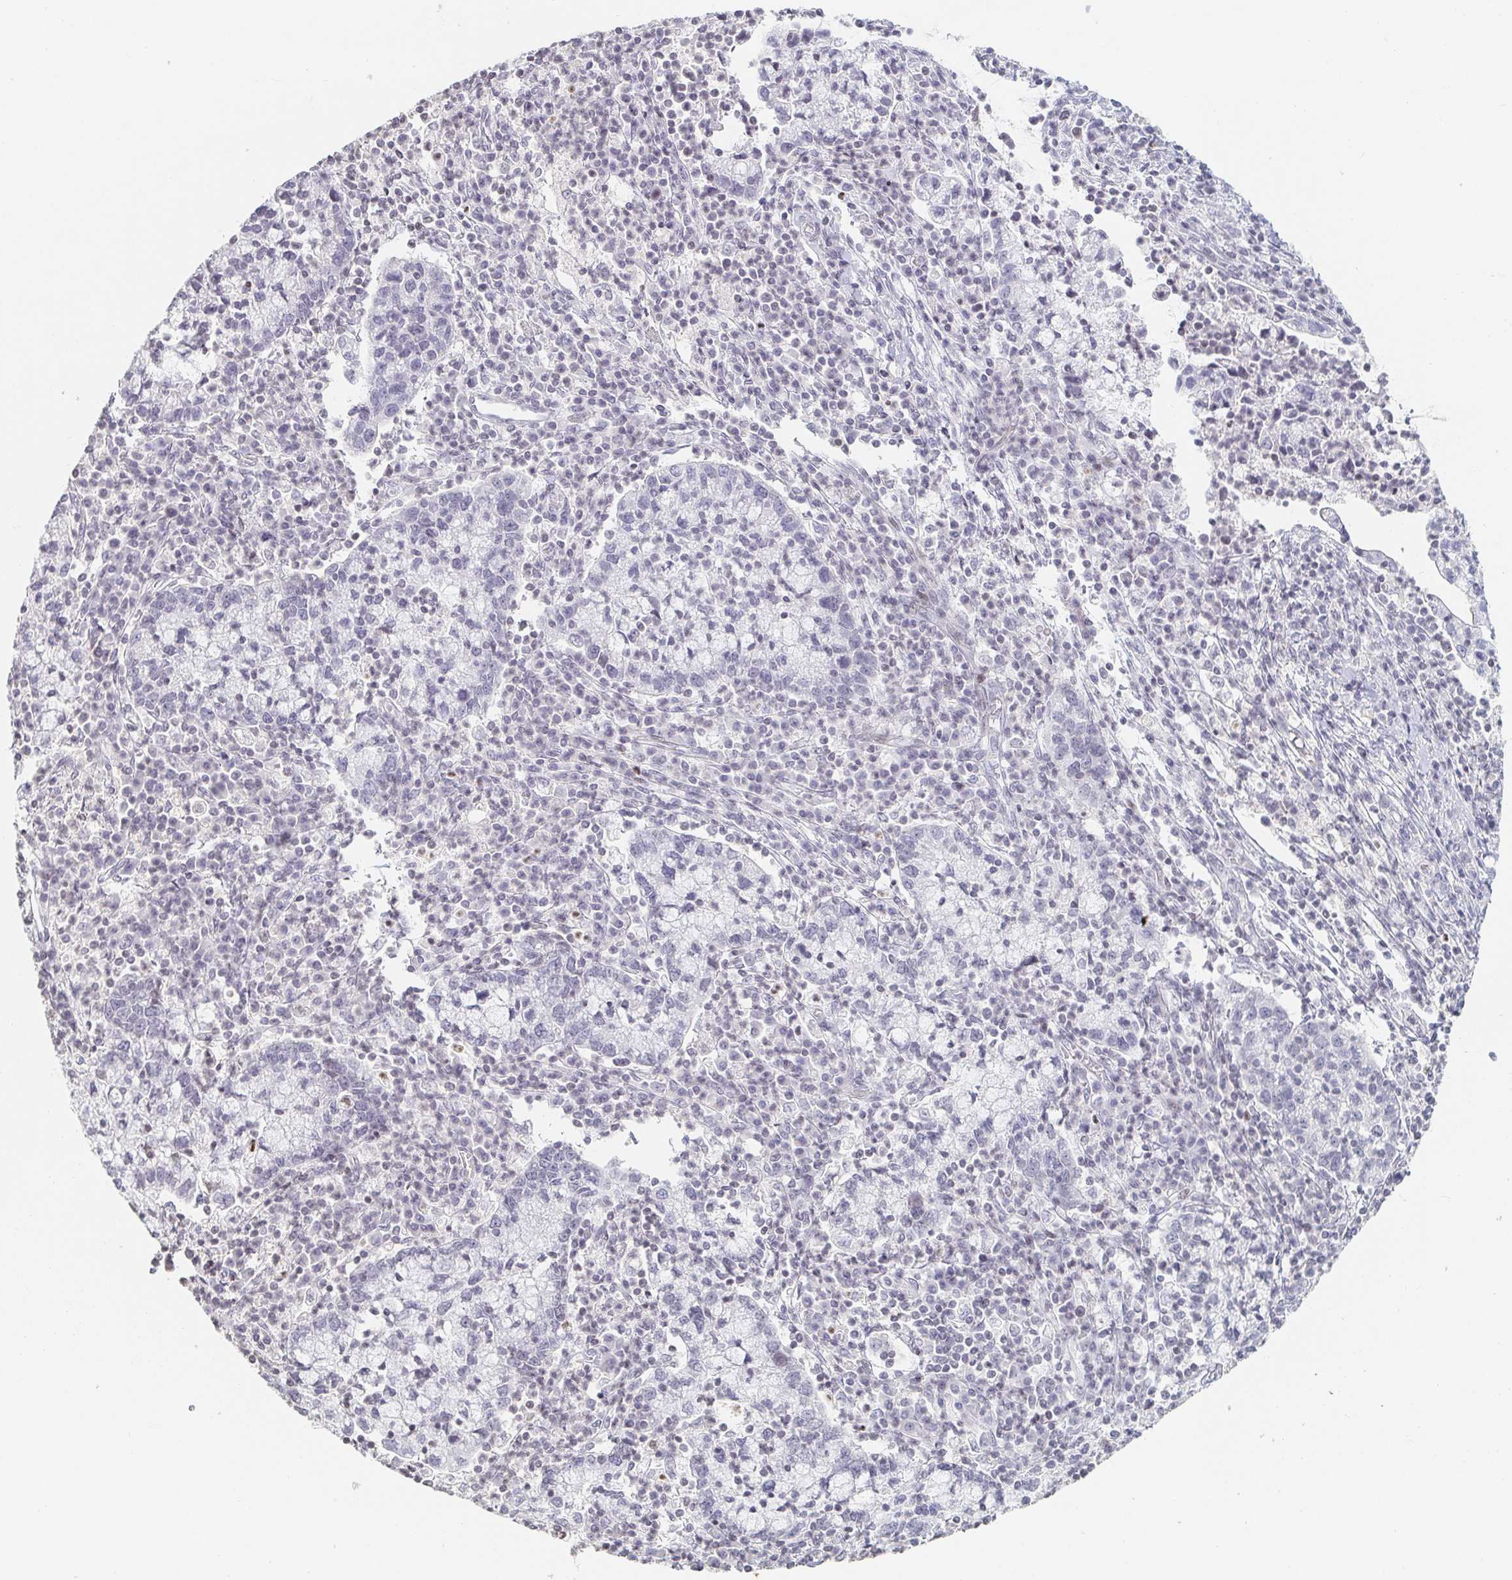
{"staining": {"intensity": "negative", "quantity": "none", "location": "none"}, "tissue": "cervical cancer", "cell_type": "Tumor cells", "image_type": "cancer", "snomed": [{"axis": "morphology", "description": "Normal tissue, NOS"}, {"axis": "morphology", "description": "Adenocarcinoma, NOS"}, {"axis": "topography", "description": "Cervix"}], "caption": "Cervical cancer was stained to show a protein in brown. There is no significant positivity in tumor cells.", "gene": "NME9", "patient": {"sex": "female", "age": 44}}